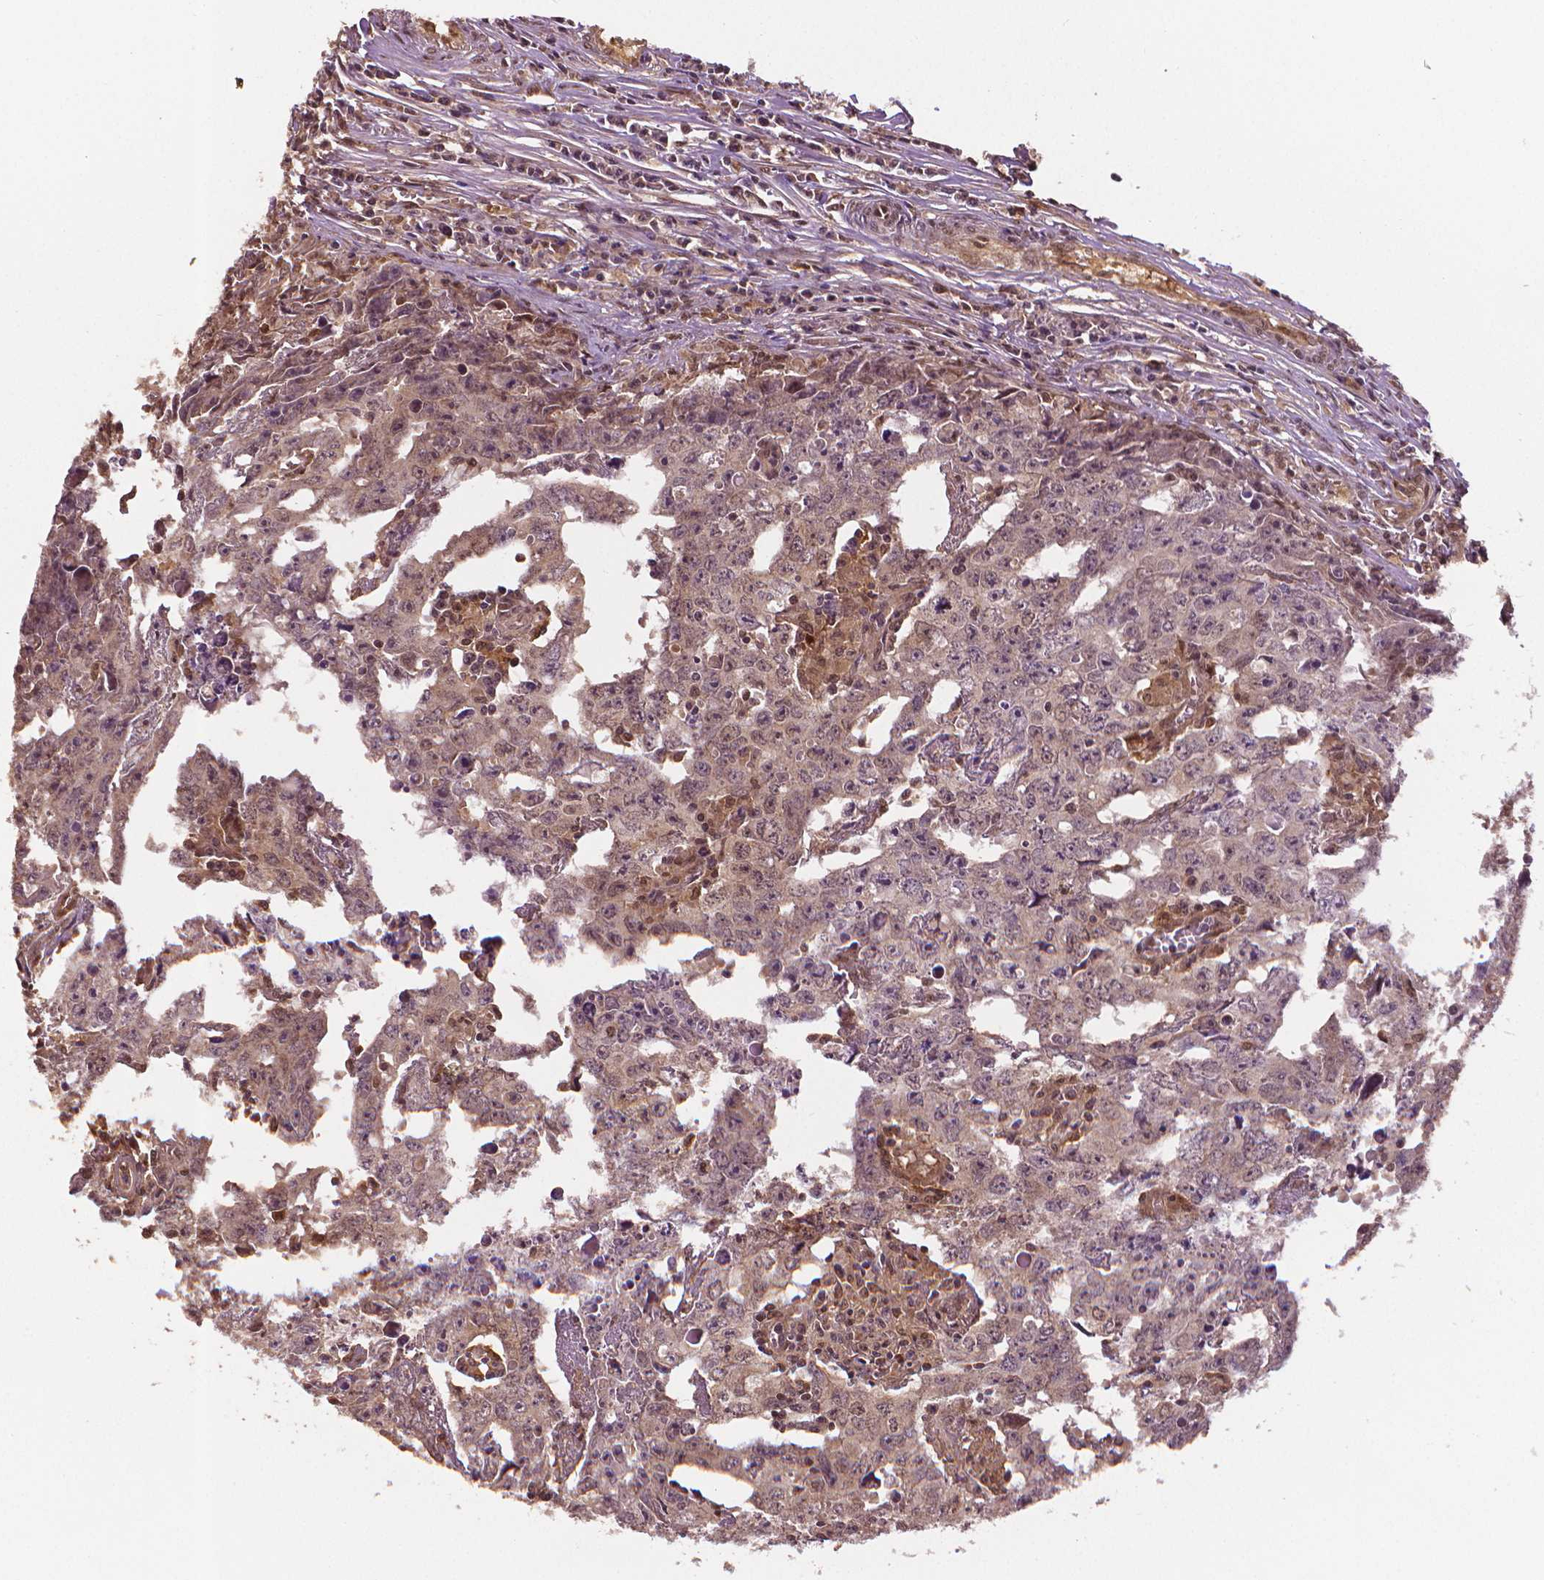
{"staining": {"intensity": "negative", "quantity": "none", "location": "none"}, "tissue": "testis cancer", "cell_type": "Tumor cells", "image_type": "cancer", "snomed": [{"axis": "morphology", "description": "Carcinoma, Embryonal, NOS"}, {"axis": "topography", "description": "Testis"}], "caption": "Tumor cells are negative for protein expression in human testis cancer.", "gene": "STAT3", "patient": {"sex": "male", "age": 22}}